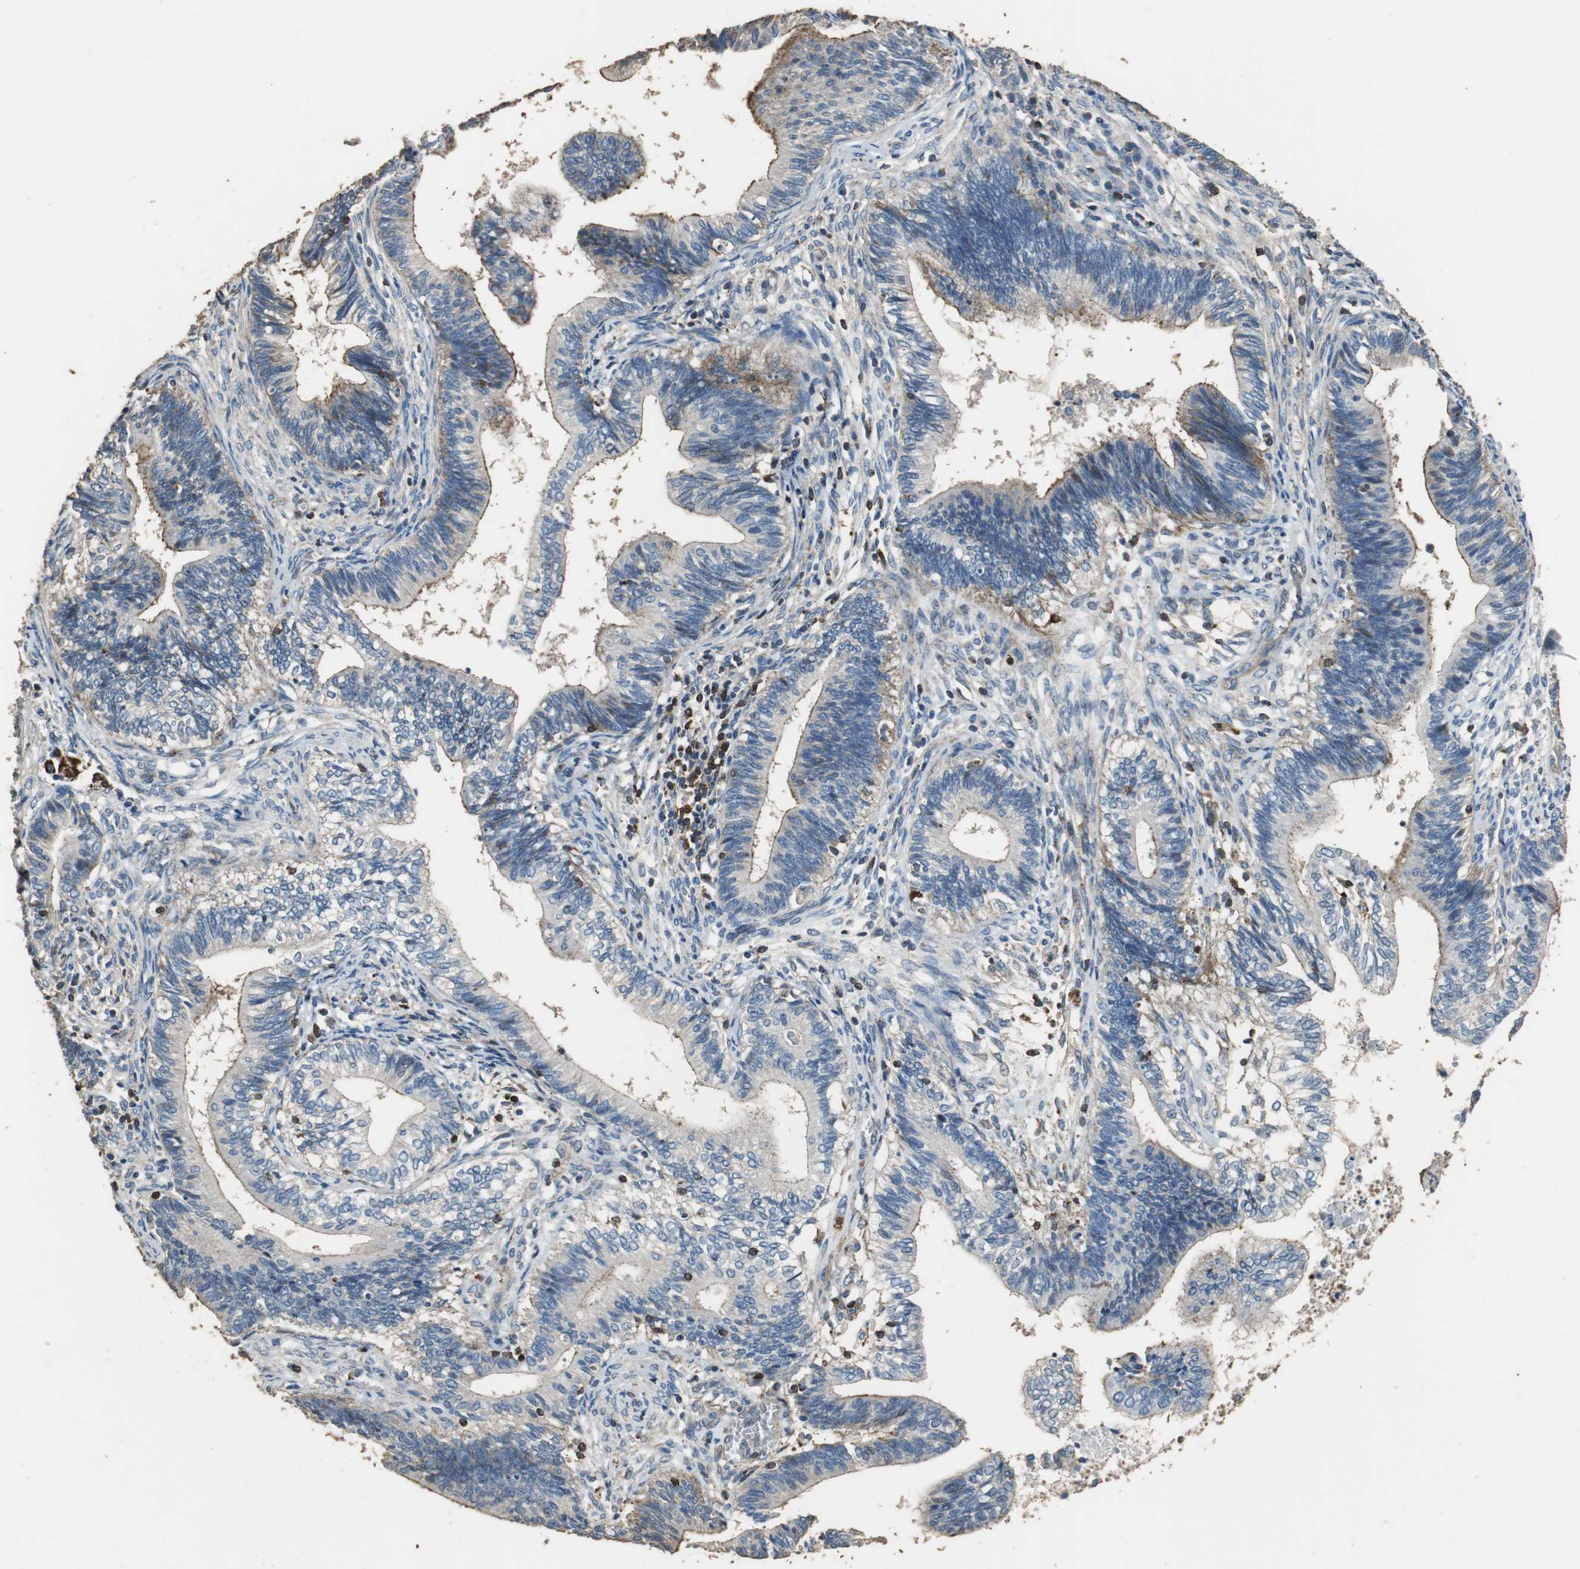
{"staining": {"intensity": "negative", "quantity": "none", "location": "none"}, "tissue": "cervical cancer", "cell_type": "Tumor cells", "image_type": "cancer", "snomed": [{"axis": "morphology", "description": "Adenocarcinoma, NOS"}, {"axis": "topography", "description": "Cervix"}], "caption": "DAB immunohistochemical staining of human cervical cancer (adenocarcinoma) exhibits no significant staining in tumor cells. (IHC, brightfield microscopy, high magnification).", "gene": "PRKRA", "patient": {"sex": "female", "age": 44}}